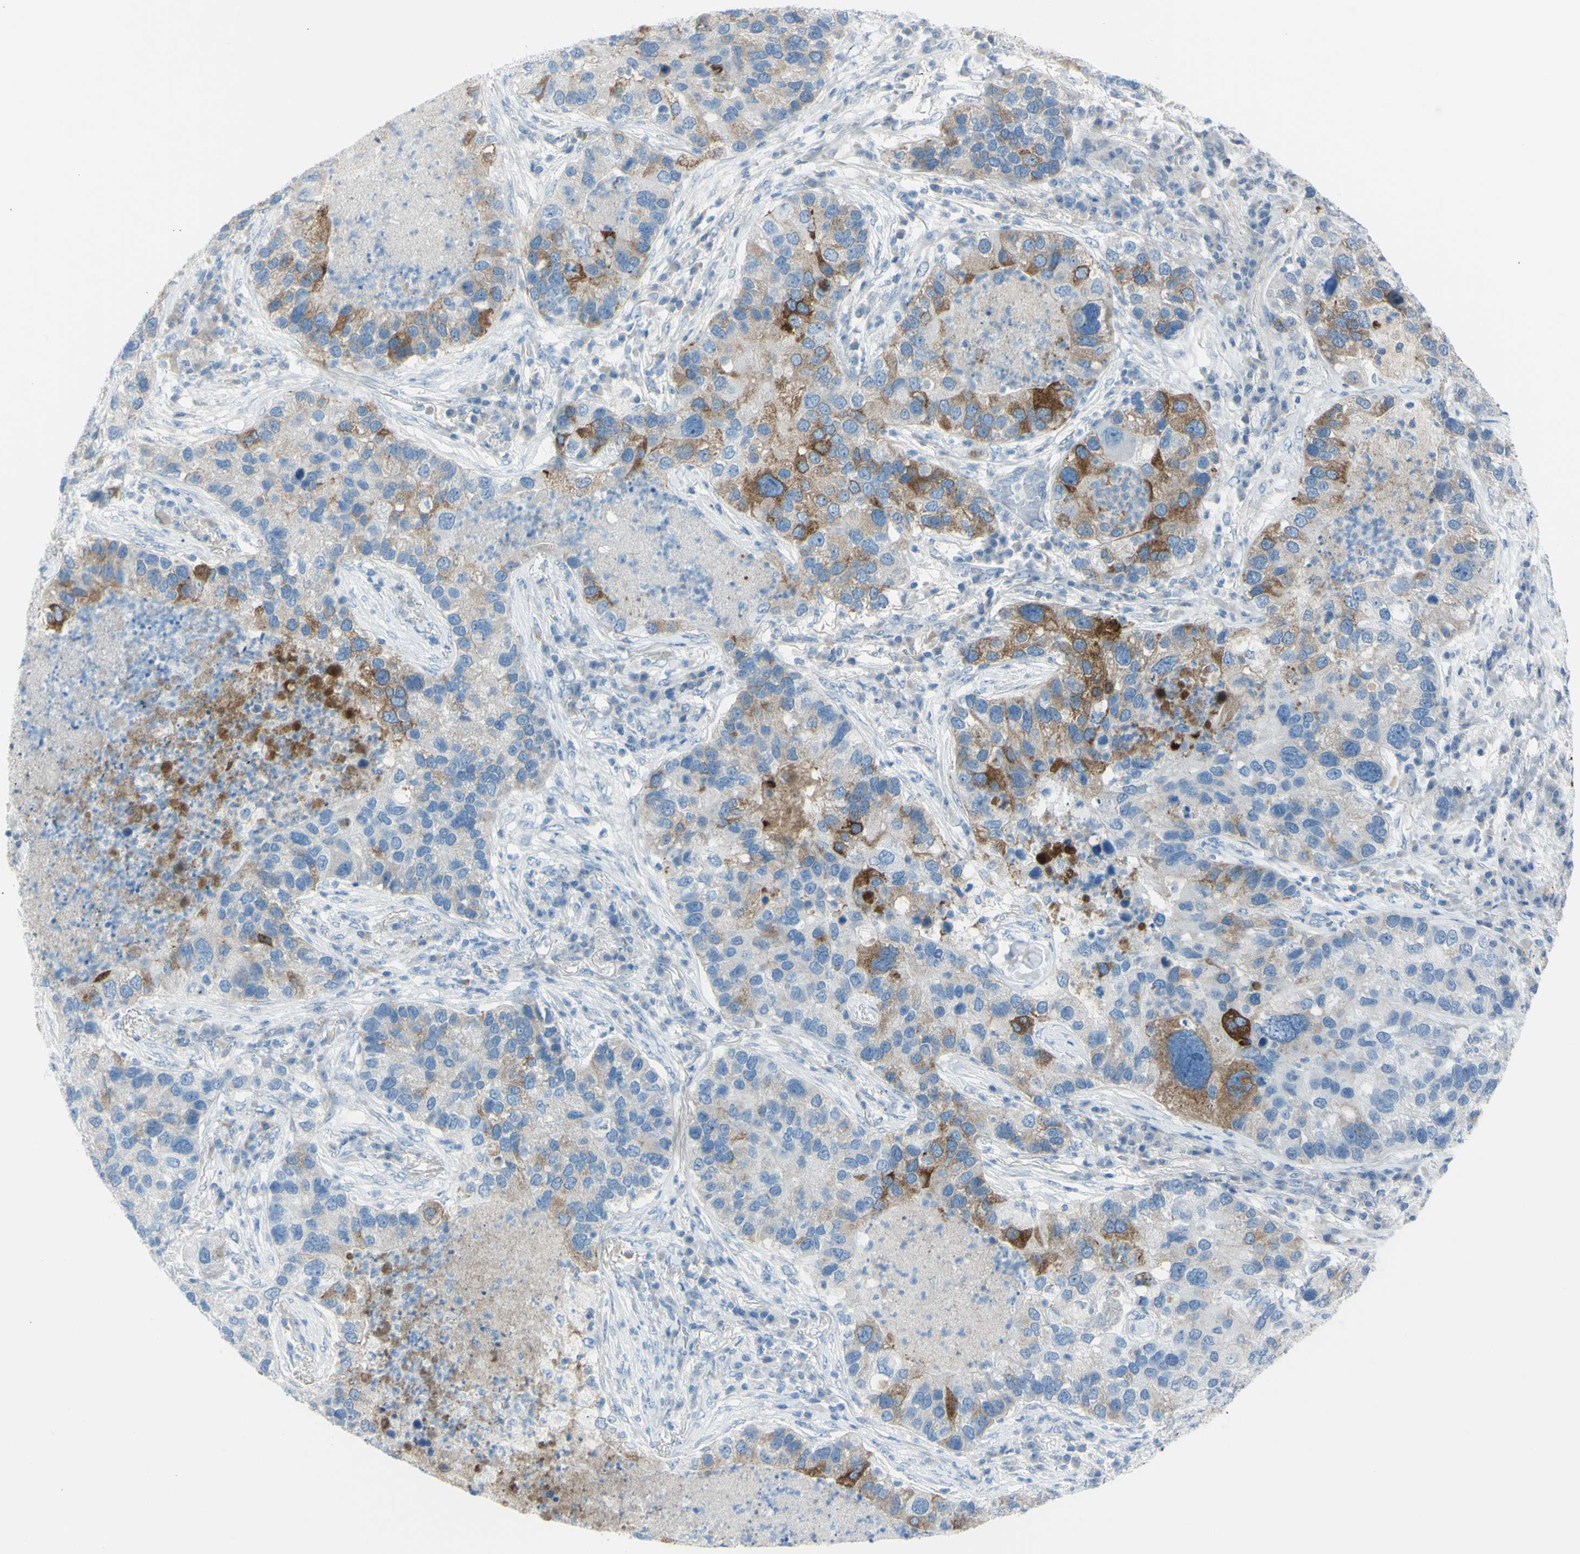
{"staining": {"intensity": "moderate", "quantity": "25%-75%", "location": "cytoplasmic/membranous"}, "tissue": "lung cancer", "cell_type": "Tumor cells", "image_type": "cancer", "snomed": [{"axis": "morphology", "description": "Normal tissue, NOS"}, {"axis": "morphology", "description": "Adenocarcinoma, NOS"}, {"axis": "topography", "description": "Bronchus"}, {"axis": "topography", "description": "Lung"}], "caption": "High-magnification brightfield microscopy of lung cancer (adenocarcinoma) stained with DAB (3,3'-diaminobenzidine) (brown) and counterstained with hematoxylin (blue). tumor cells exhibit moderate cytoplasmic/membranous positivity is appreciated in approximately25%-75% of cells. (Brightfield microscopy of DAB IHC at high magnification).", "gene": "TFPI2", "patient": {"sex": "male", "age": 54}}